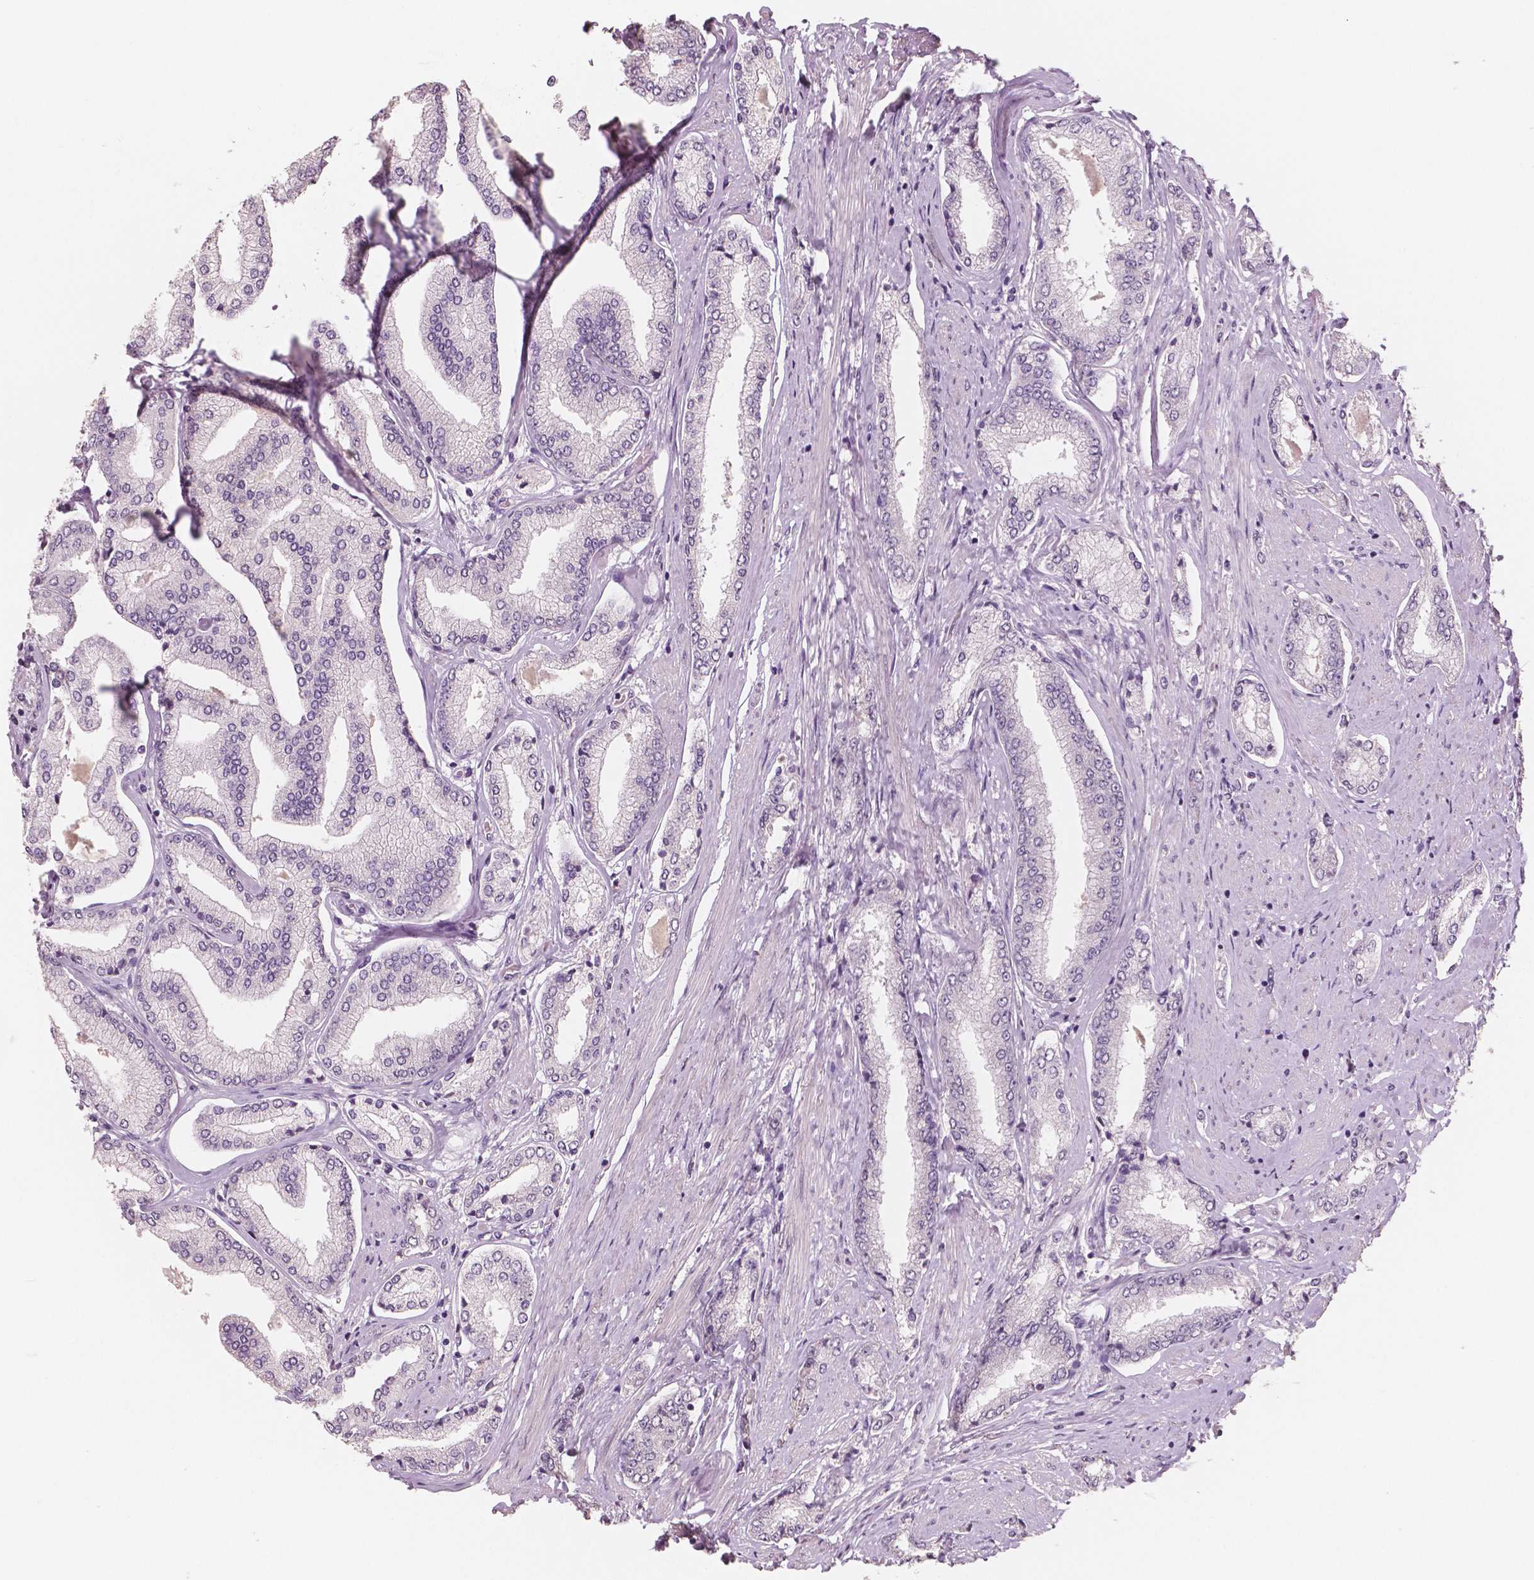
{"staining": {"intensity": "negative", "quantity": "none", "location": "none"}, "tissue": "prostate cancer", "cell_type": "Tumor cells", "image_type": "cancer", "snomed": [{"axis": "morphology", "description": "Adenocarcinoma, NOS"}, {"axis": "topography", "description": "Prostate"}], "caption": "This is an immunohistochemistry image of human prostate cancer (adenocarcinoma). There is no staining in tumor cells.", "gene": "NECAB1", "patient": {"sex": "male", "age": 63}}